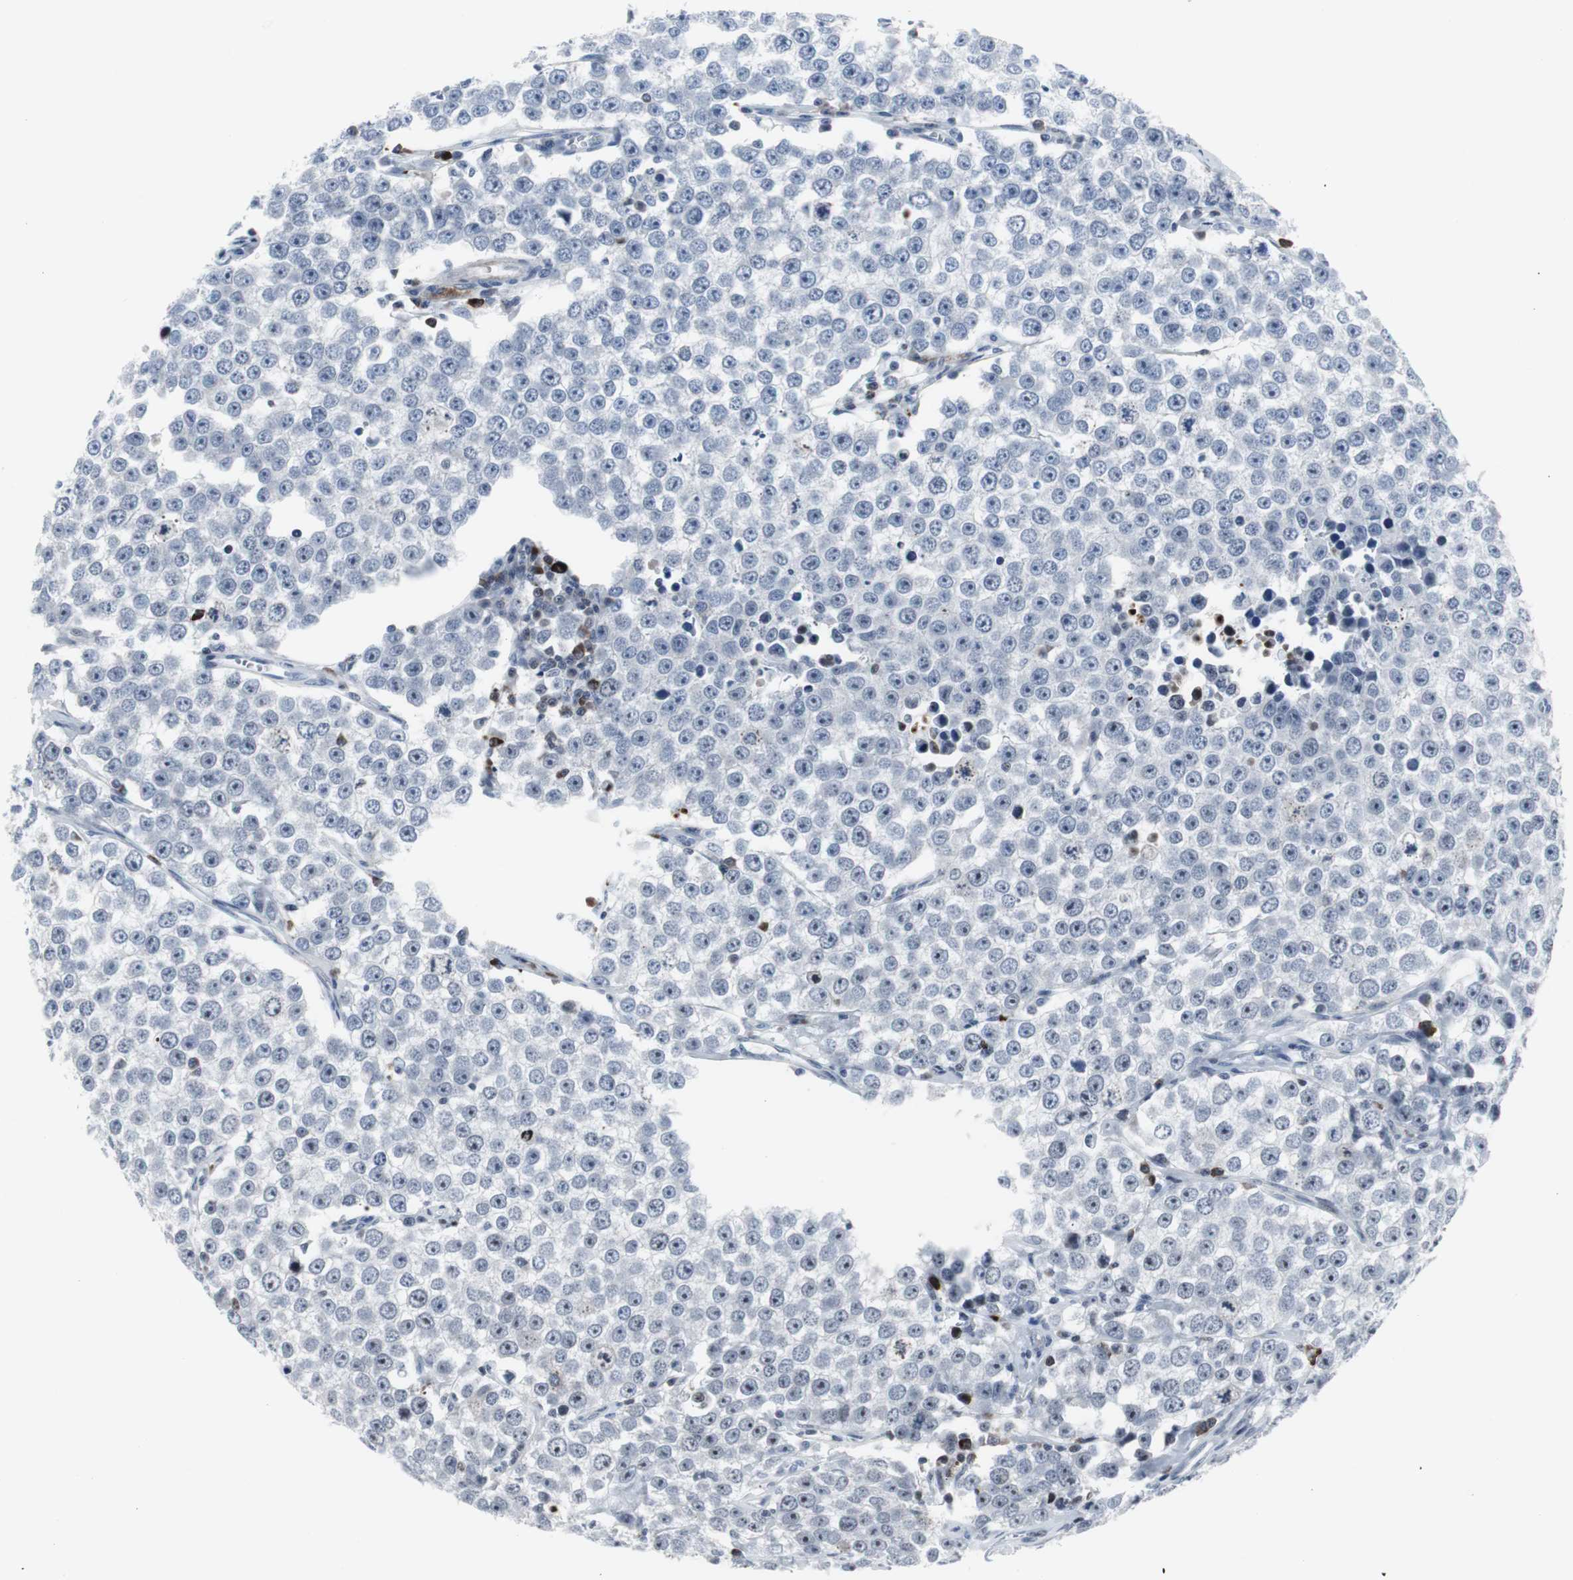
{"staining": {"intensity": "negative", "quantity": "none", "location": "none"}, "tissue": "testis cancer", "cell_type": "Tumor cells", "image_type": "cancer", "snomed": [{"axis": "morphology", "description": "Seminoma, NOS"}, {"axis": "morphology", "description": "Carcinoma, Embryonal, NOS"}, {"axis": "topography", "description": "Testis"}], "caption": "Image shows no significant protein staining in tumor cells of testis cancer.", "gene": "DOK1", "patient": {"sex": "male", "age": 52}}